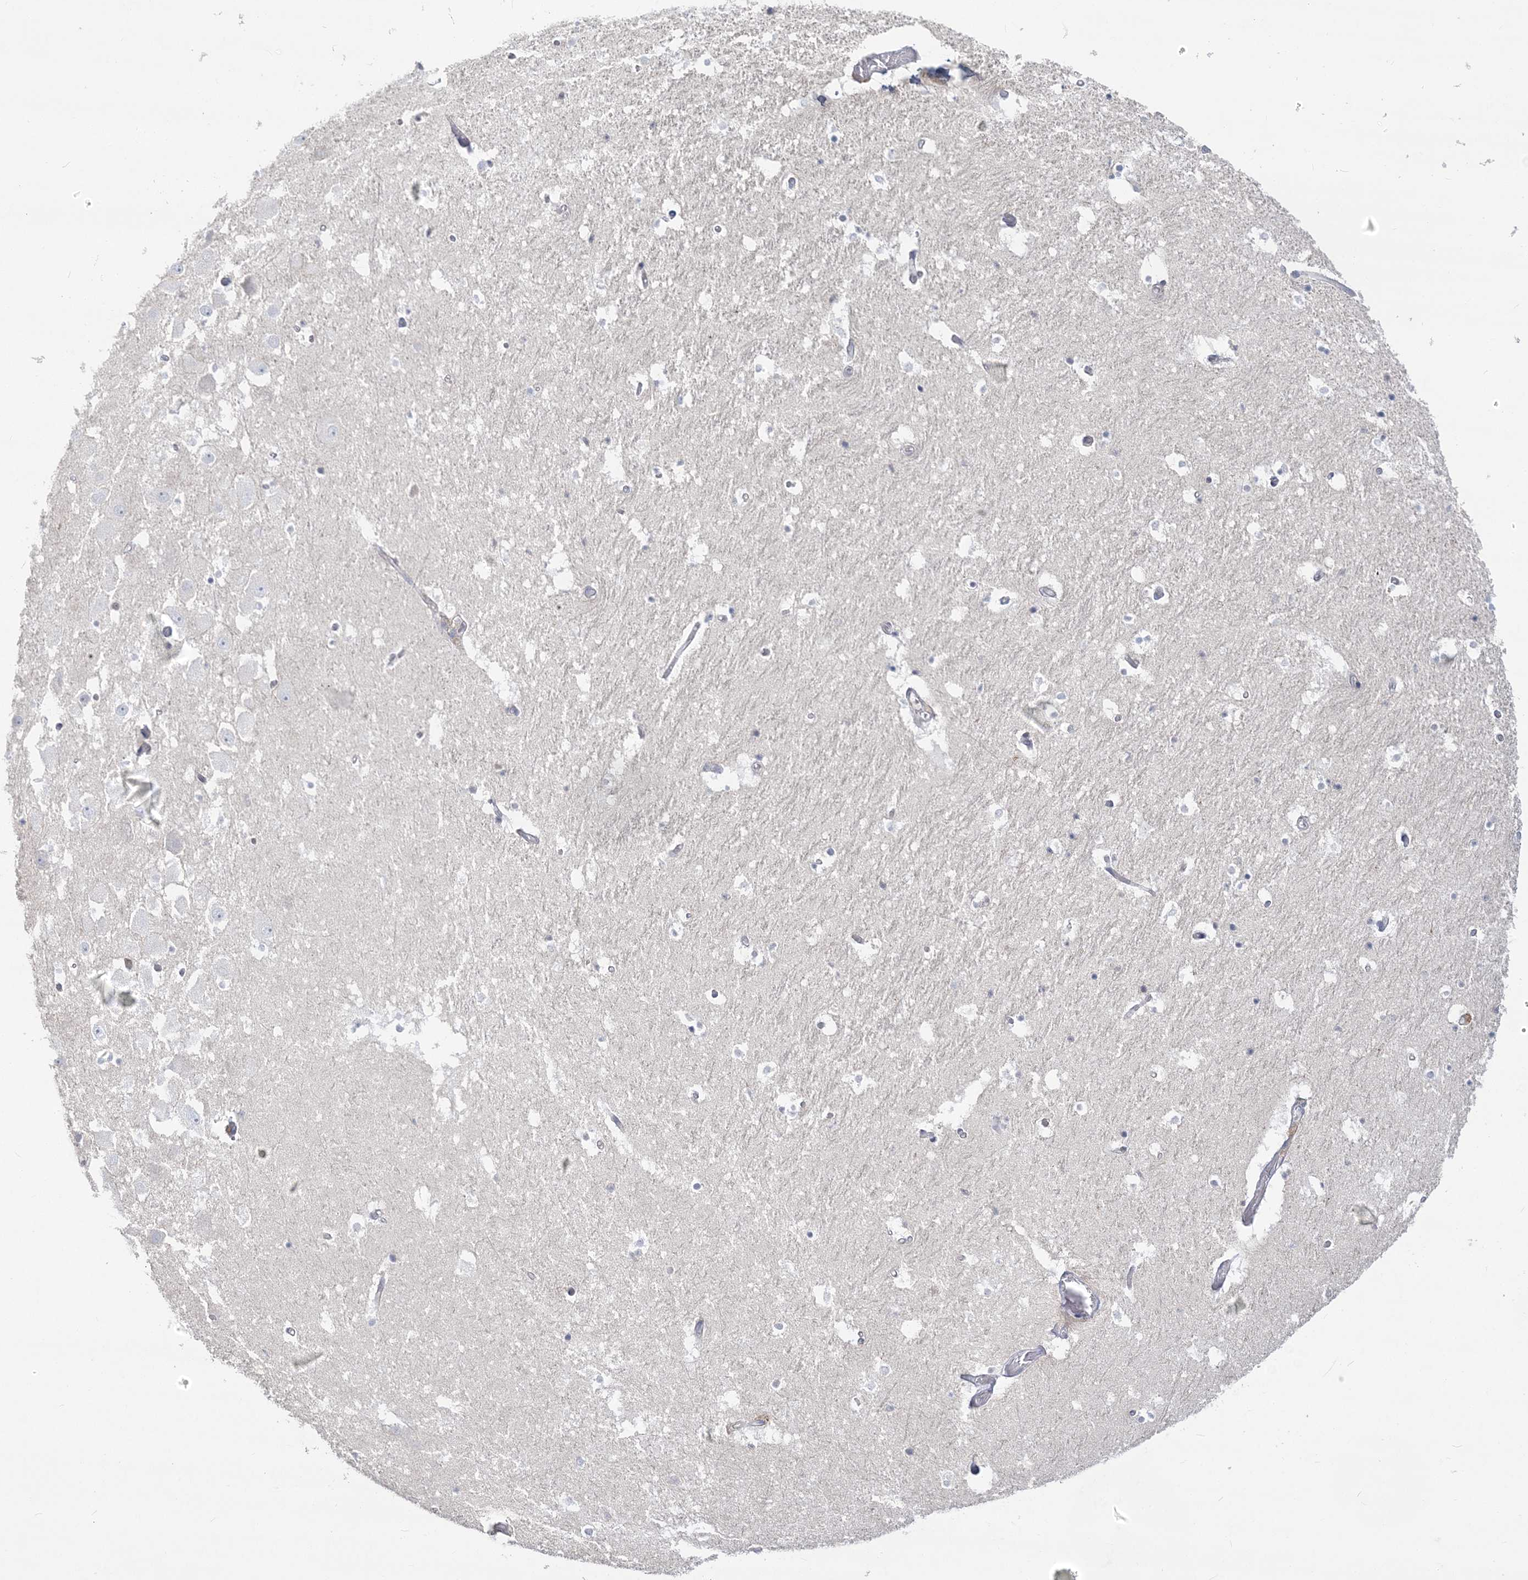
{"staining": {"intensity": "negative", "quantity": "none", "location": "none"}, "tissue": "hippocampus", "cell_type": "Glial cells", "image_type": "normal", "snomed": [{"axis": "morphology", "description": "Normal tissue, NOS"}, {"axis": "topography", "description": "Hippocampus"}], "caption": "DAB immunohistochemical staining of normal human hippocampus displays no significant expression in glial cells. (Stains: DAB IHC with hematoxylin counter stain, Microscopy: brightfield microscopy at high magnification).", "gene": "ANKS1A", "patient": {"sex": "female", "age": 52}}